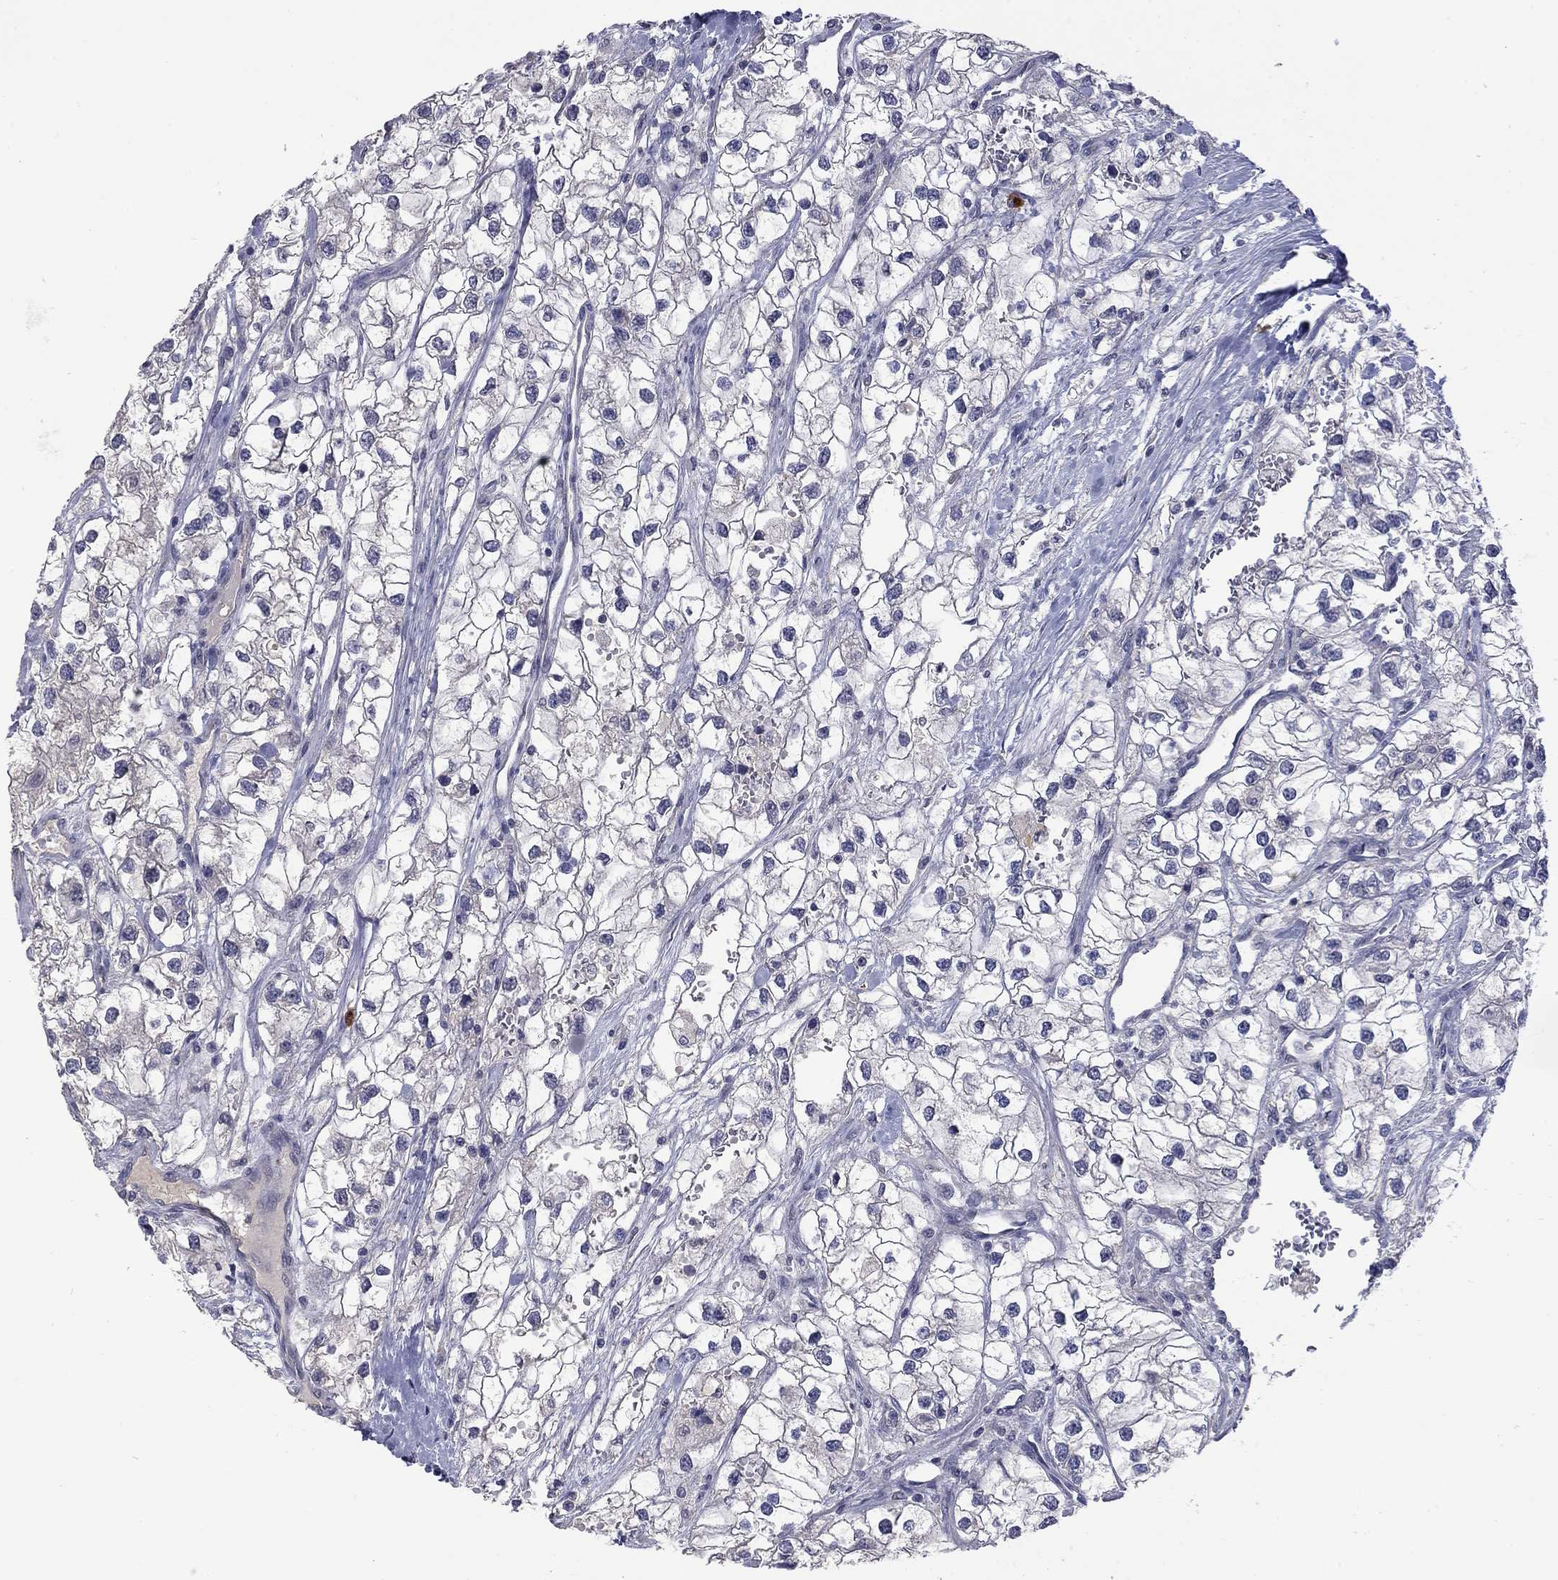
{"staining": {"intensity": "negative", "quantity": "none", "location": "none"}, "tissue": "renal cancer", "cell_type": "Tumor cells", "image_type": "cancer", "snomed": [{"axis": "morphology", "description": "Adenocarcinoma, NOS"}, {"axis": "topography", "description": "Kidney"}], "caption": "Tumor cells show no significant protein expression in renal adenocarcinoma.", "gene": "IP6K3", "patient": {"sex": "male", "age": 59}}